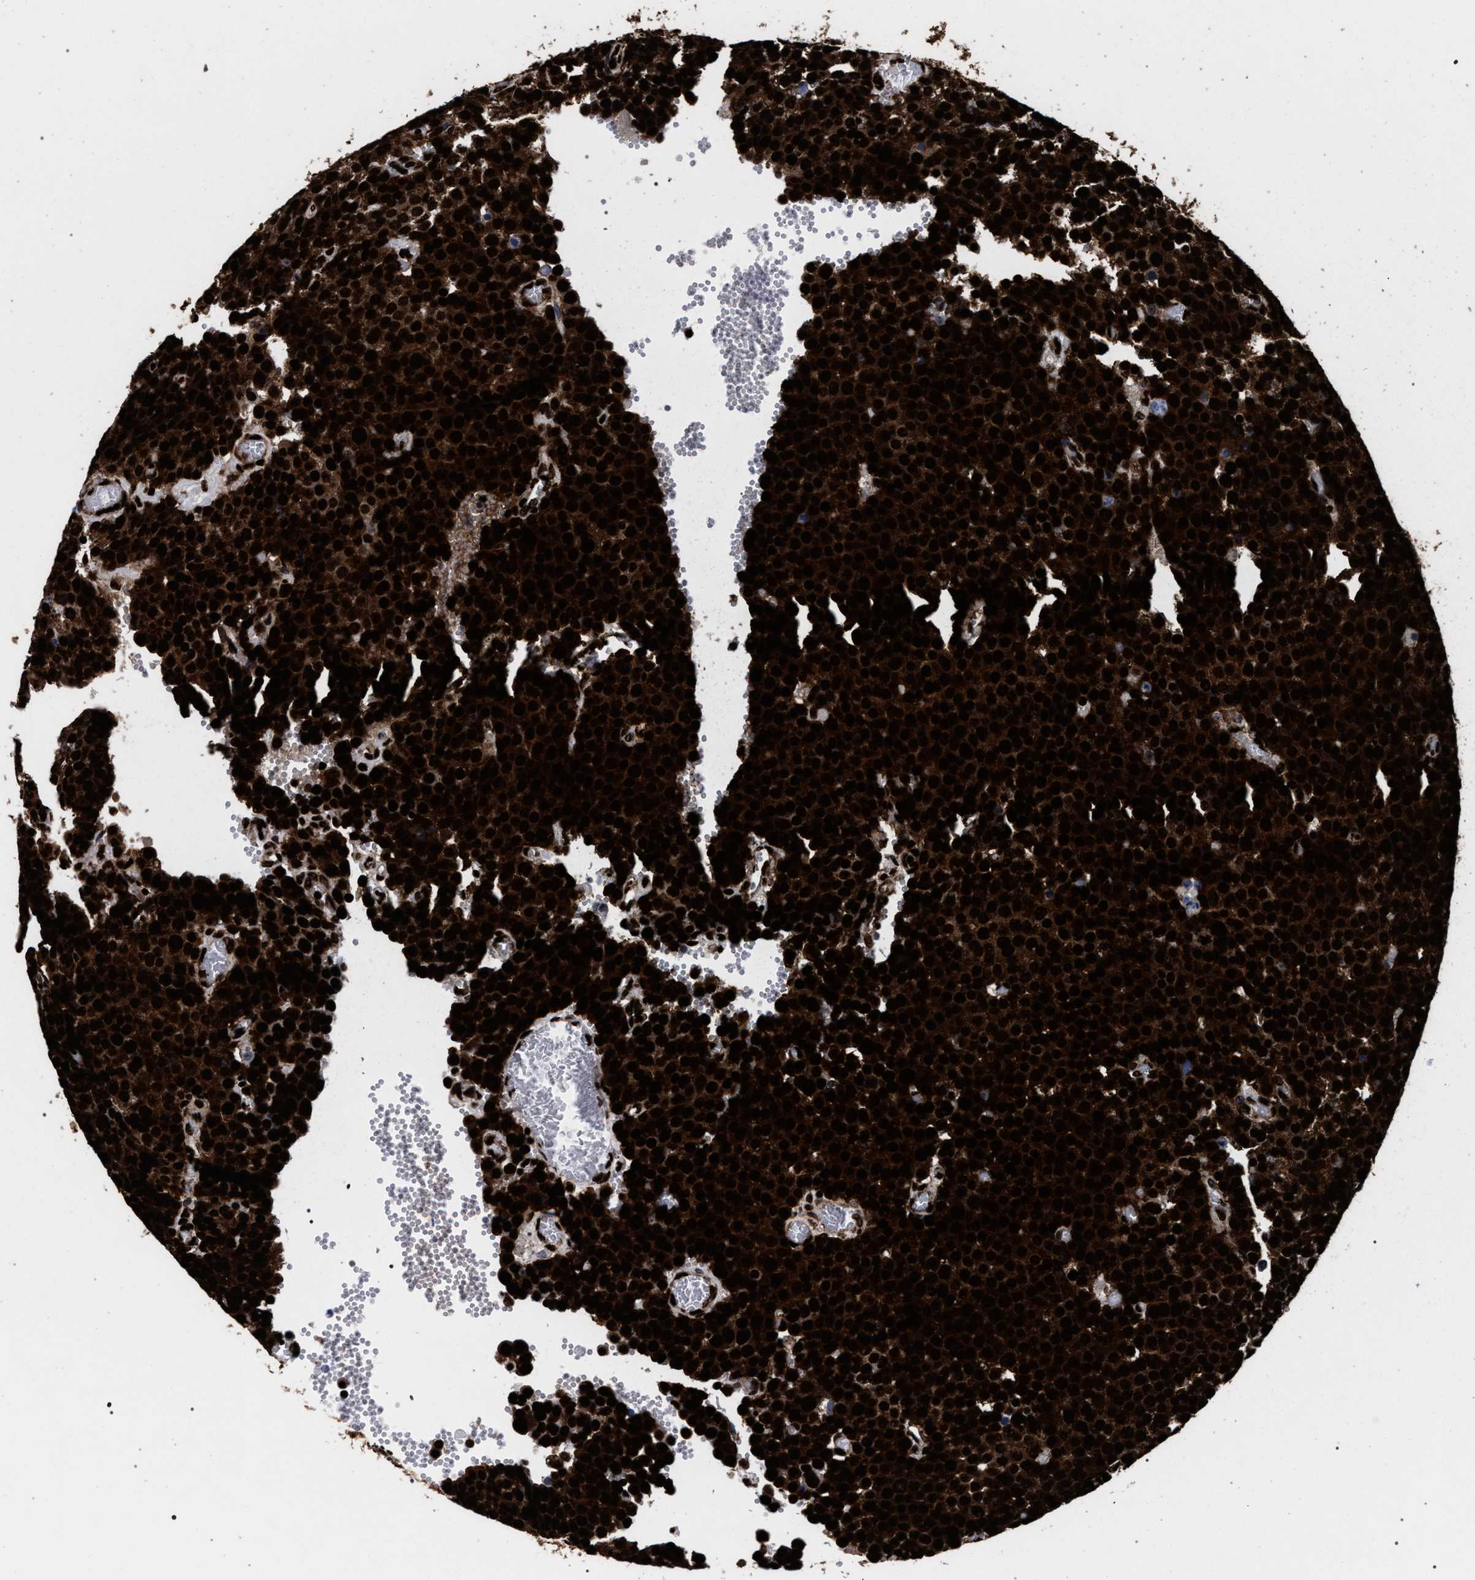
{"staining": {"intensity": "strong", "quantity": ">75%", "location": "cytoplasmic/membranous,nuclear"}, "tissue": "testis cancer", "cell_type": "Tumor cells", "image_type": "cancer", "snomed": [{"axis": "morphology", "description": "Normal tissue, NOS"}, {"axis": "morphology", "description": "Seminoma, NOS"}, {"axis": "topography", "description": "Testis"}], "caption": "Seminoma (testis) tissue demonstrates strong cytoplasmic/membranous and nuclear staining in about >75% of tumor cells, visualized by immunohistochemistry.", "gene": "HNRNPA1", "patient": {"sex": "male", "age": 71}}